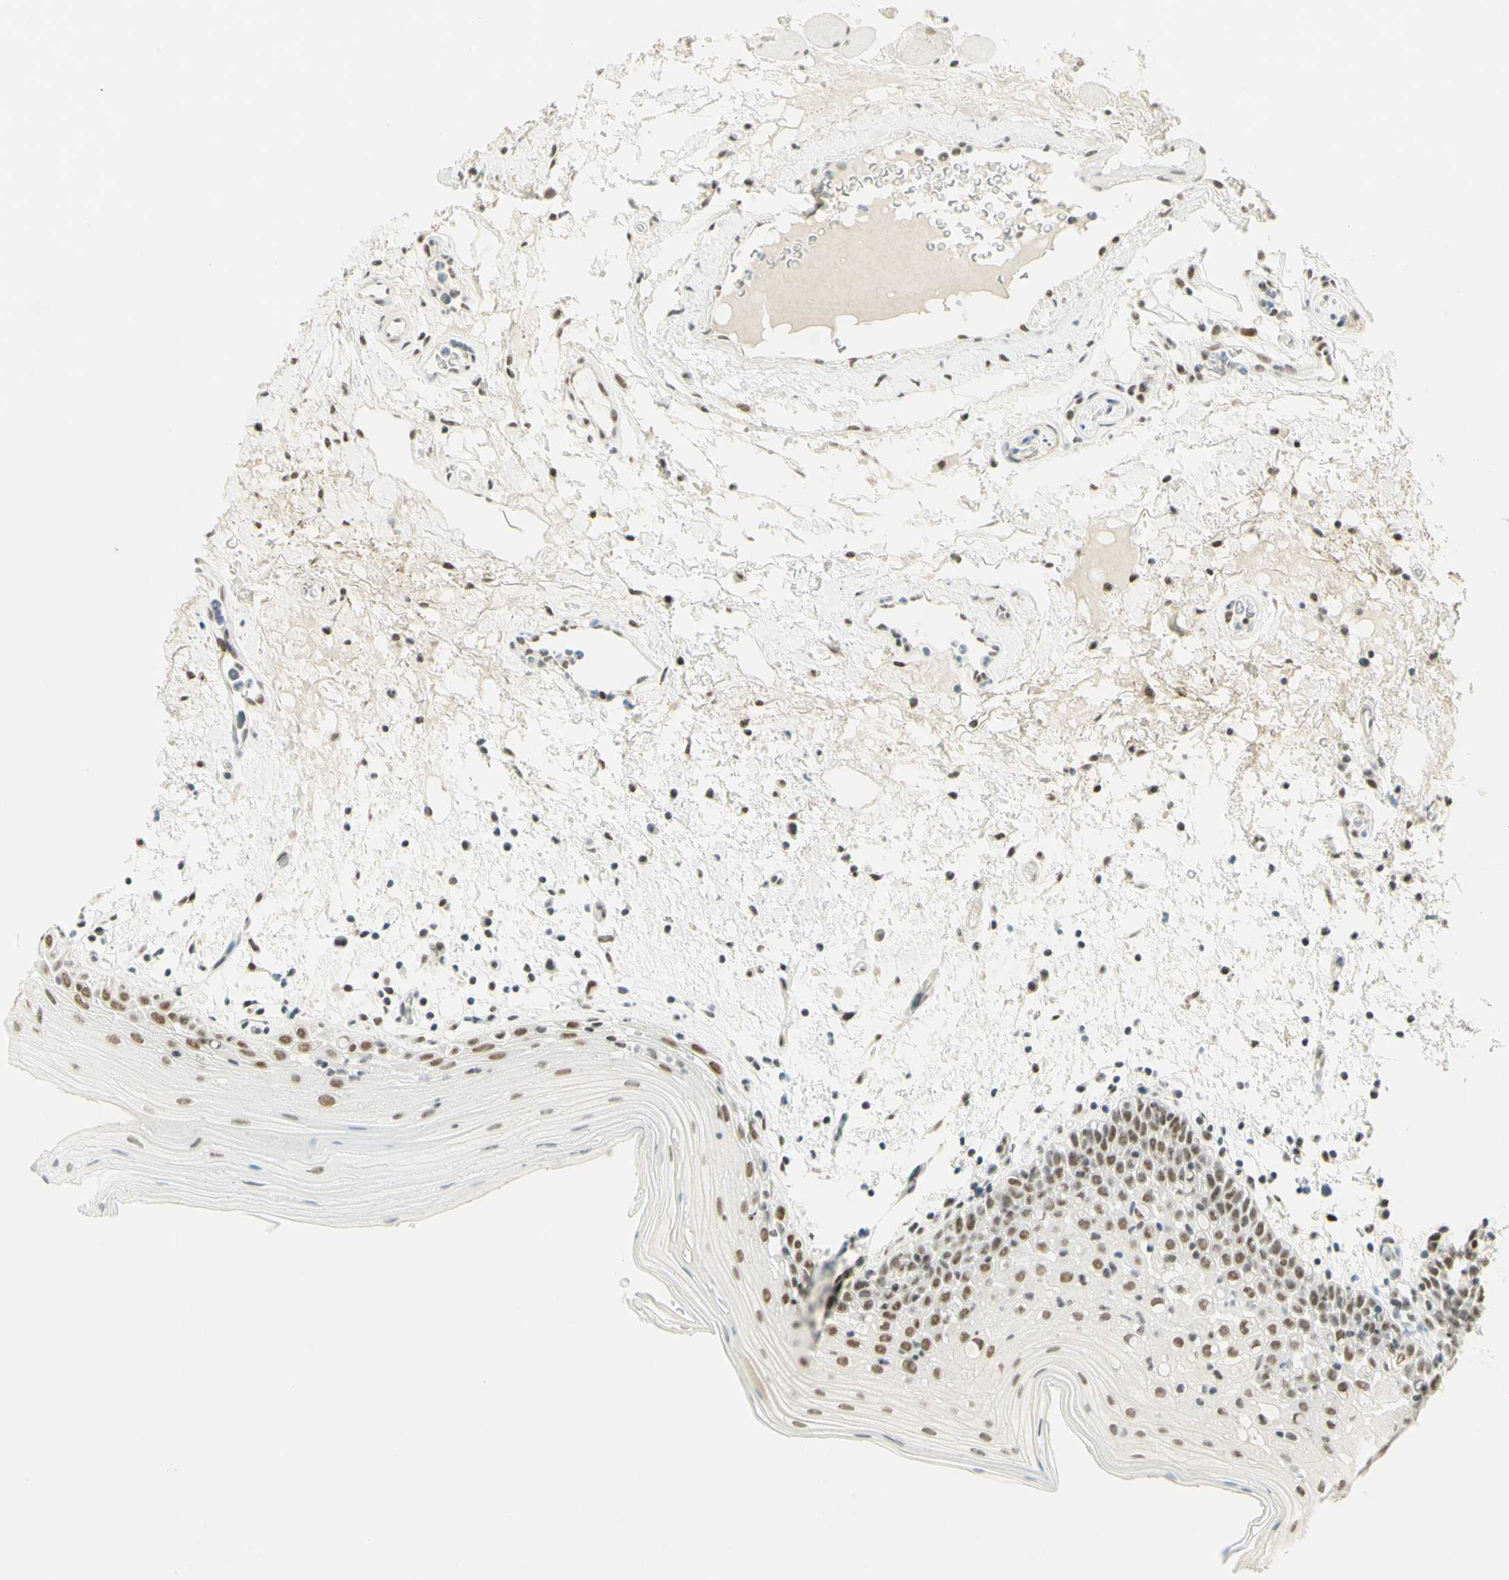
{"staining": {"intensity": "weak", "quantity": ">75%", "location": "nuclear"}, "tissue": "oral mucosa", "cell_type": "Squamous epithelial cells", "image_type": "normal", "snomed": [{"axis": "morphology", "description": "Normal tissue, NOS"}, {"axis": "morphology", "description": "Squamous cell carcinoma, NOS"}, {"axis": "topography", "description": "Skeletal muscle"}, {"axis": "topography", "description": "Oral tissue"}], "caption": "This is an image of immunohistochemistry staining of unremarkable oral mucosa, which shows weak expression in the nuclear of squamous epithelial cells.", "gene": "PMS2", "patient": {"sex": "male", "age": 71}}